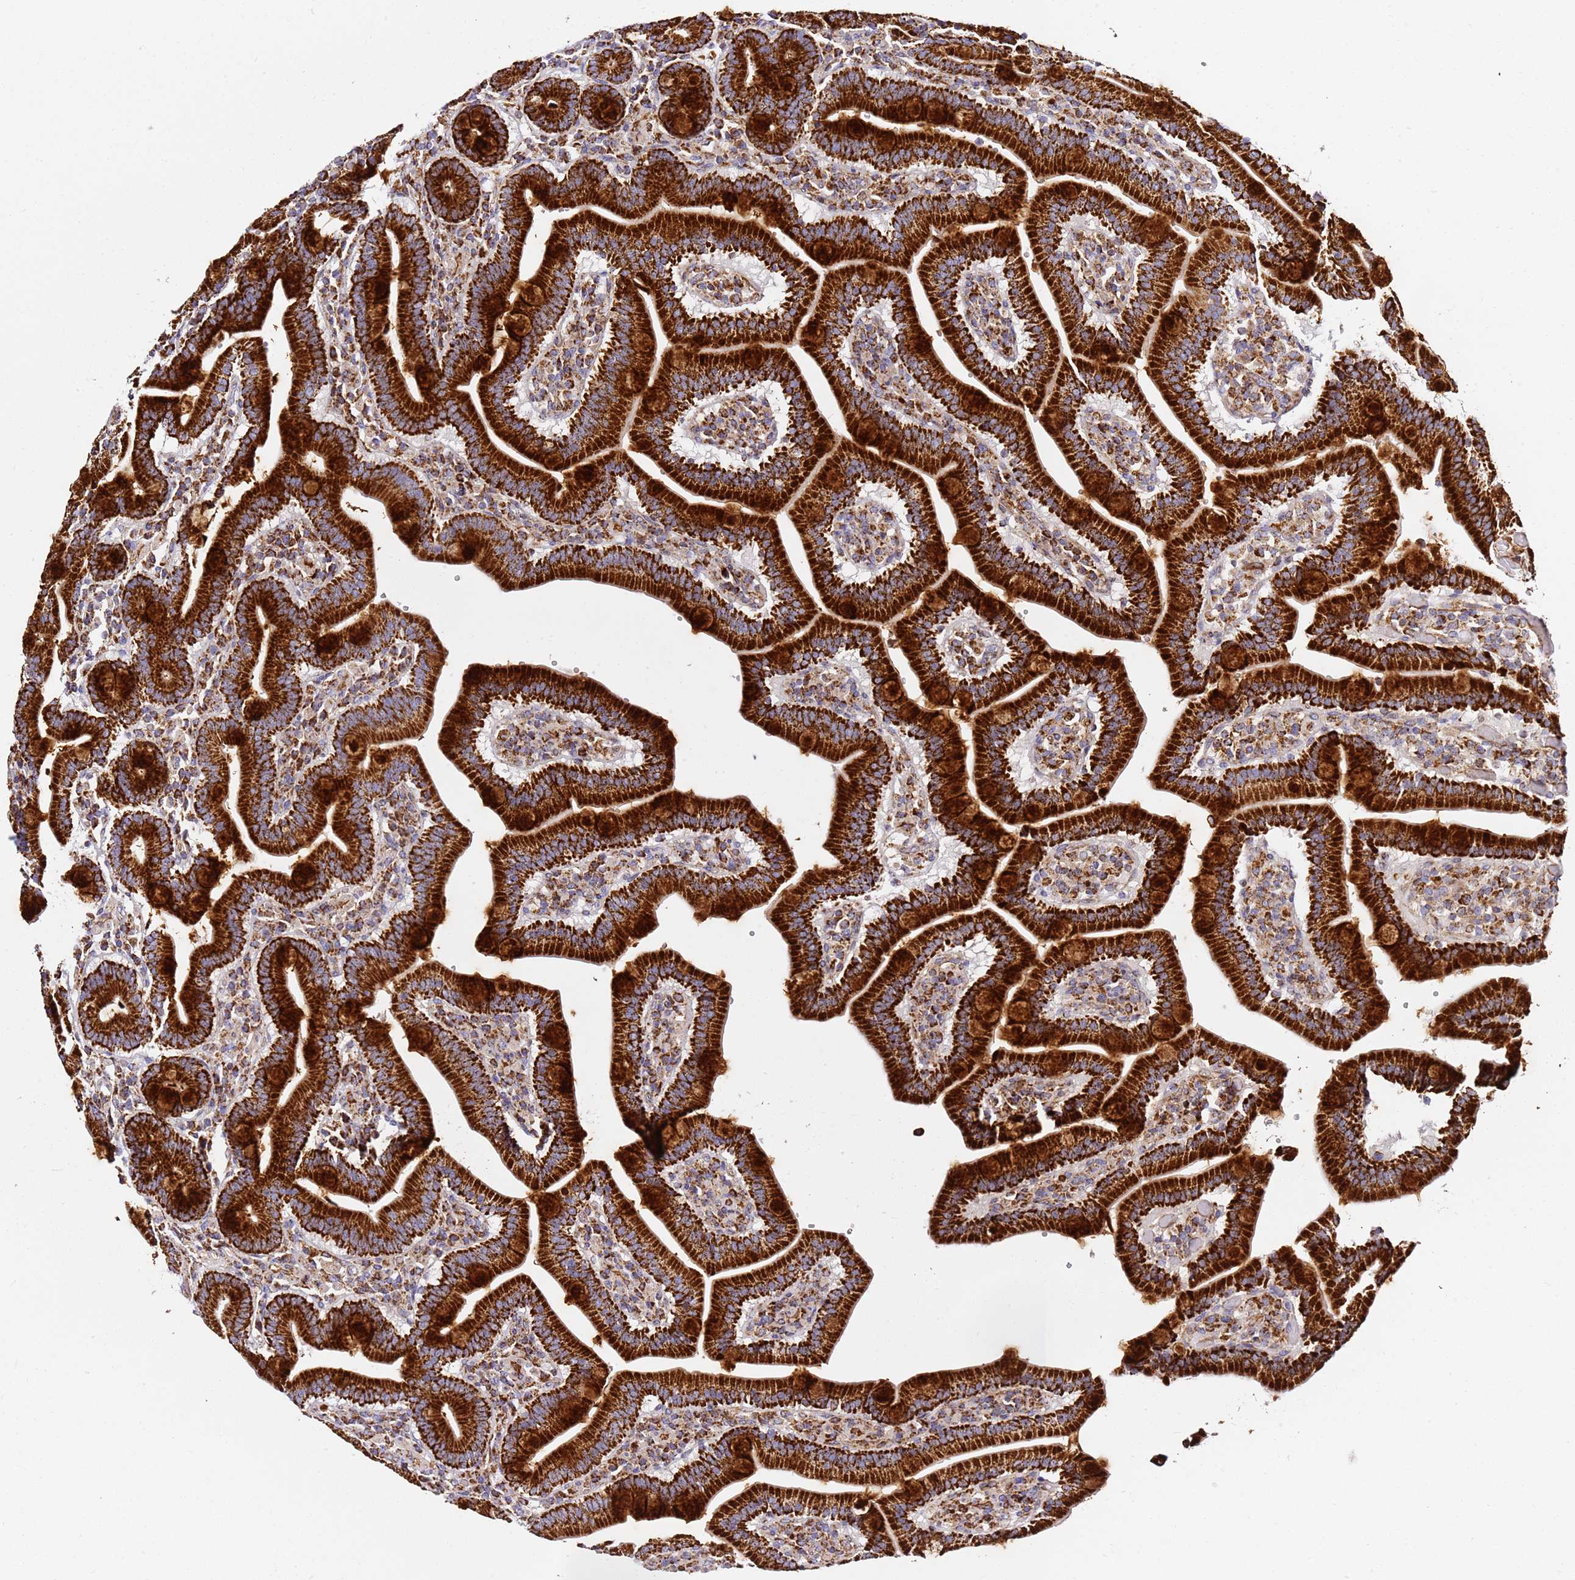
{"staining": {"intensity": "strong", "quantity": ">75%", "location": "cytoplasmic/membranous"}, "tissue": "duodenum", "cell_type": "Glandular cells", "image_type": "normal", "snomed": [{"axis": "morphology", "description": "Normal tissue, NOS"}, {"axis": "topography", "description": "Duodenum"}], "caption": "Normal duodenum was stained to show a protein in brown. There is high levels of strong cytoplasmic/membranous expression in approximately >75% of glandular cells. (DAB IHC, brown staining for protein, blue staining for nuclei).", "gene": "NDUFA3", "patient": {"sex": "female", "age": 62}}